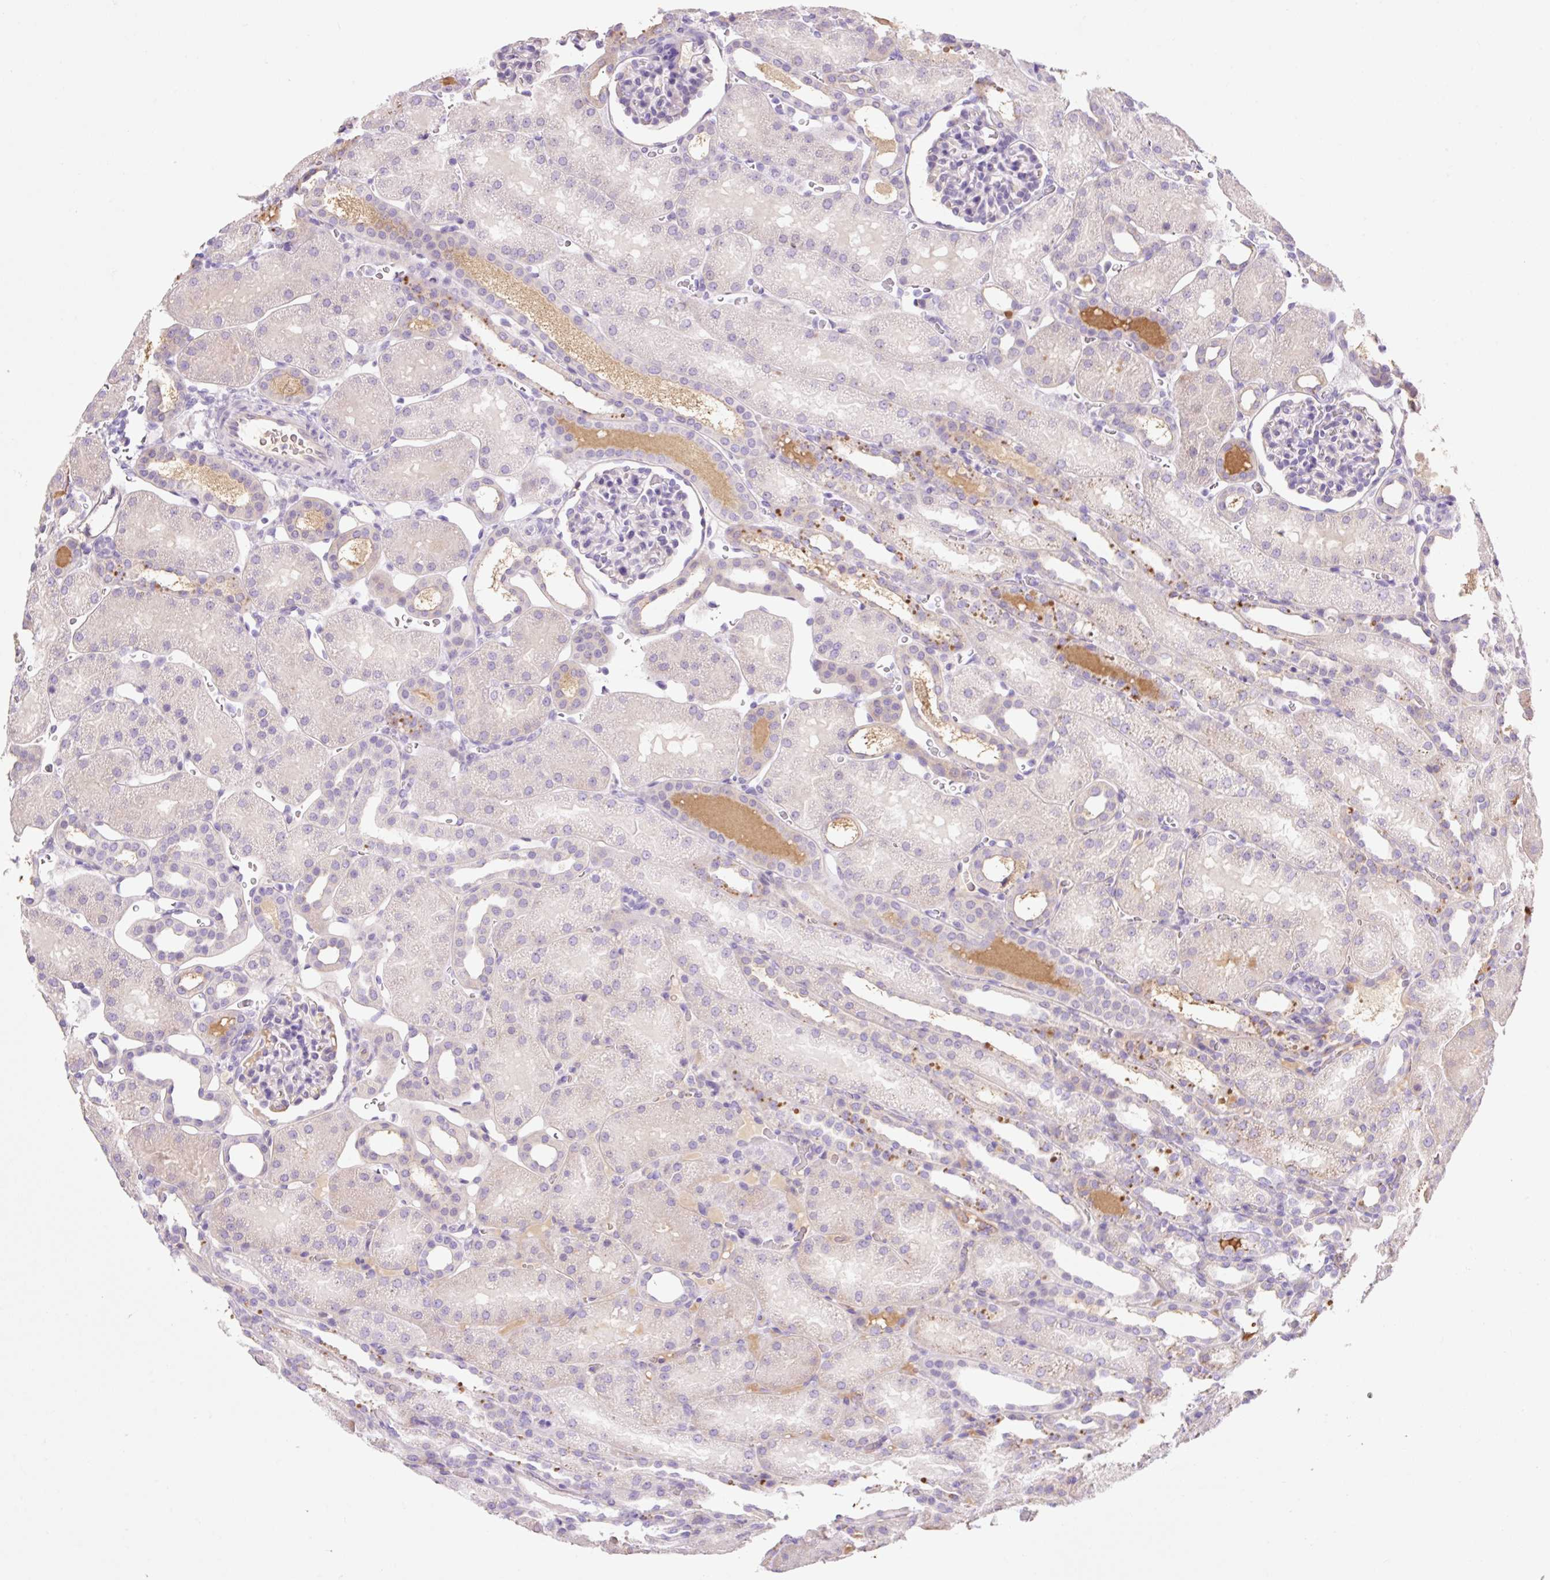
{"staining": {"intensity": "negative", "quantity": "none", "location": "none"}, "tissue": "kidney", "cell_type": "Cells in glomeruli", "image_type": "normal", "snomed": [{"axis": "morphology", "description": "Normal tissue, NOS"}, {"axis": "topography", "description": "Kidney"}], "caption": "A high-resolution histopathology image shows IHC staining of benign kidney, which reveals no significant positivity in cells in glomeruli. (DAB (3,3'-diaminobenzidine) IHC with hematoxylin counter stain).", "gene": "ZNF121", "patient": {"sex": "male", "age": 2}}